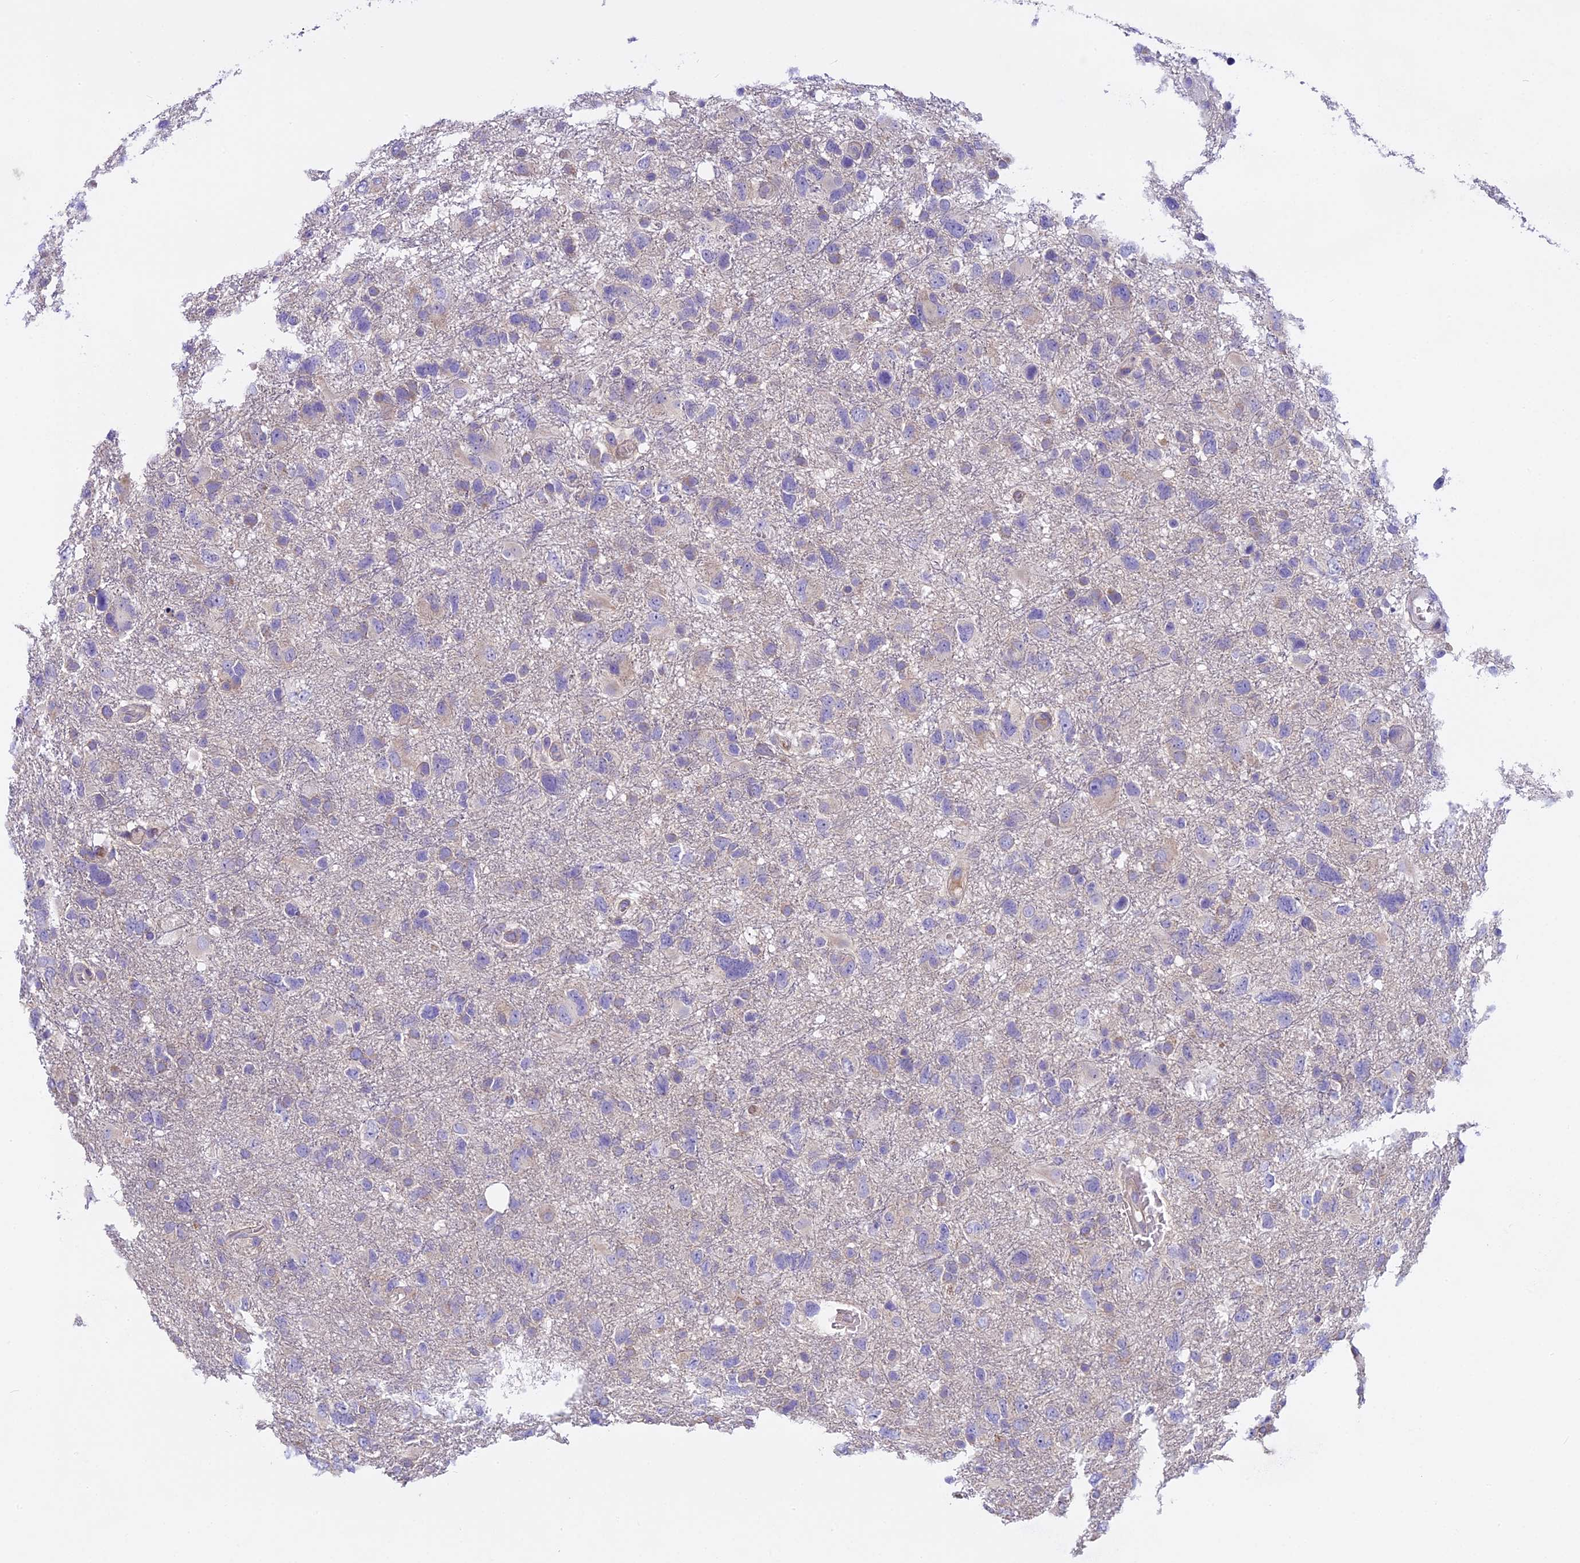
{"staining": {"intensity": "negative", "quantity": "none", "location": "none"}, "tissue": "glioma", "cell_type": "Tumor cells", "image_type": "cancer", "snomed": [{"axis": "morphology", "description": "Glioma, malignant, High grade"}, {"axis": "topography", "description": "Brain"}], "caption": "This is an immunohistochemistry (IHC) photomicrograph of human malignant glioma (high-grade). There is no staining in tumor cells.", "gene": "FAM98C", "patient": {"sex": "male", "age": 61}}